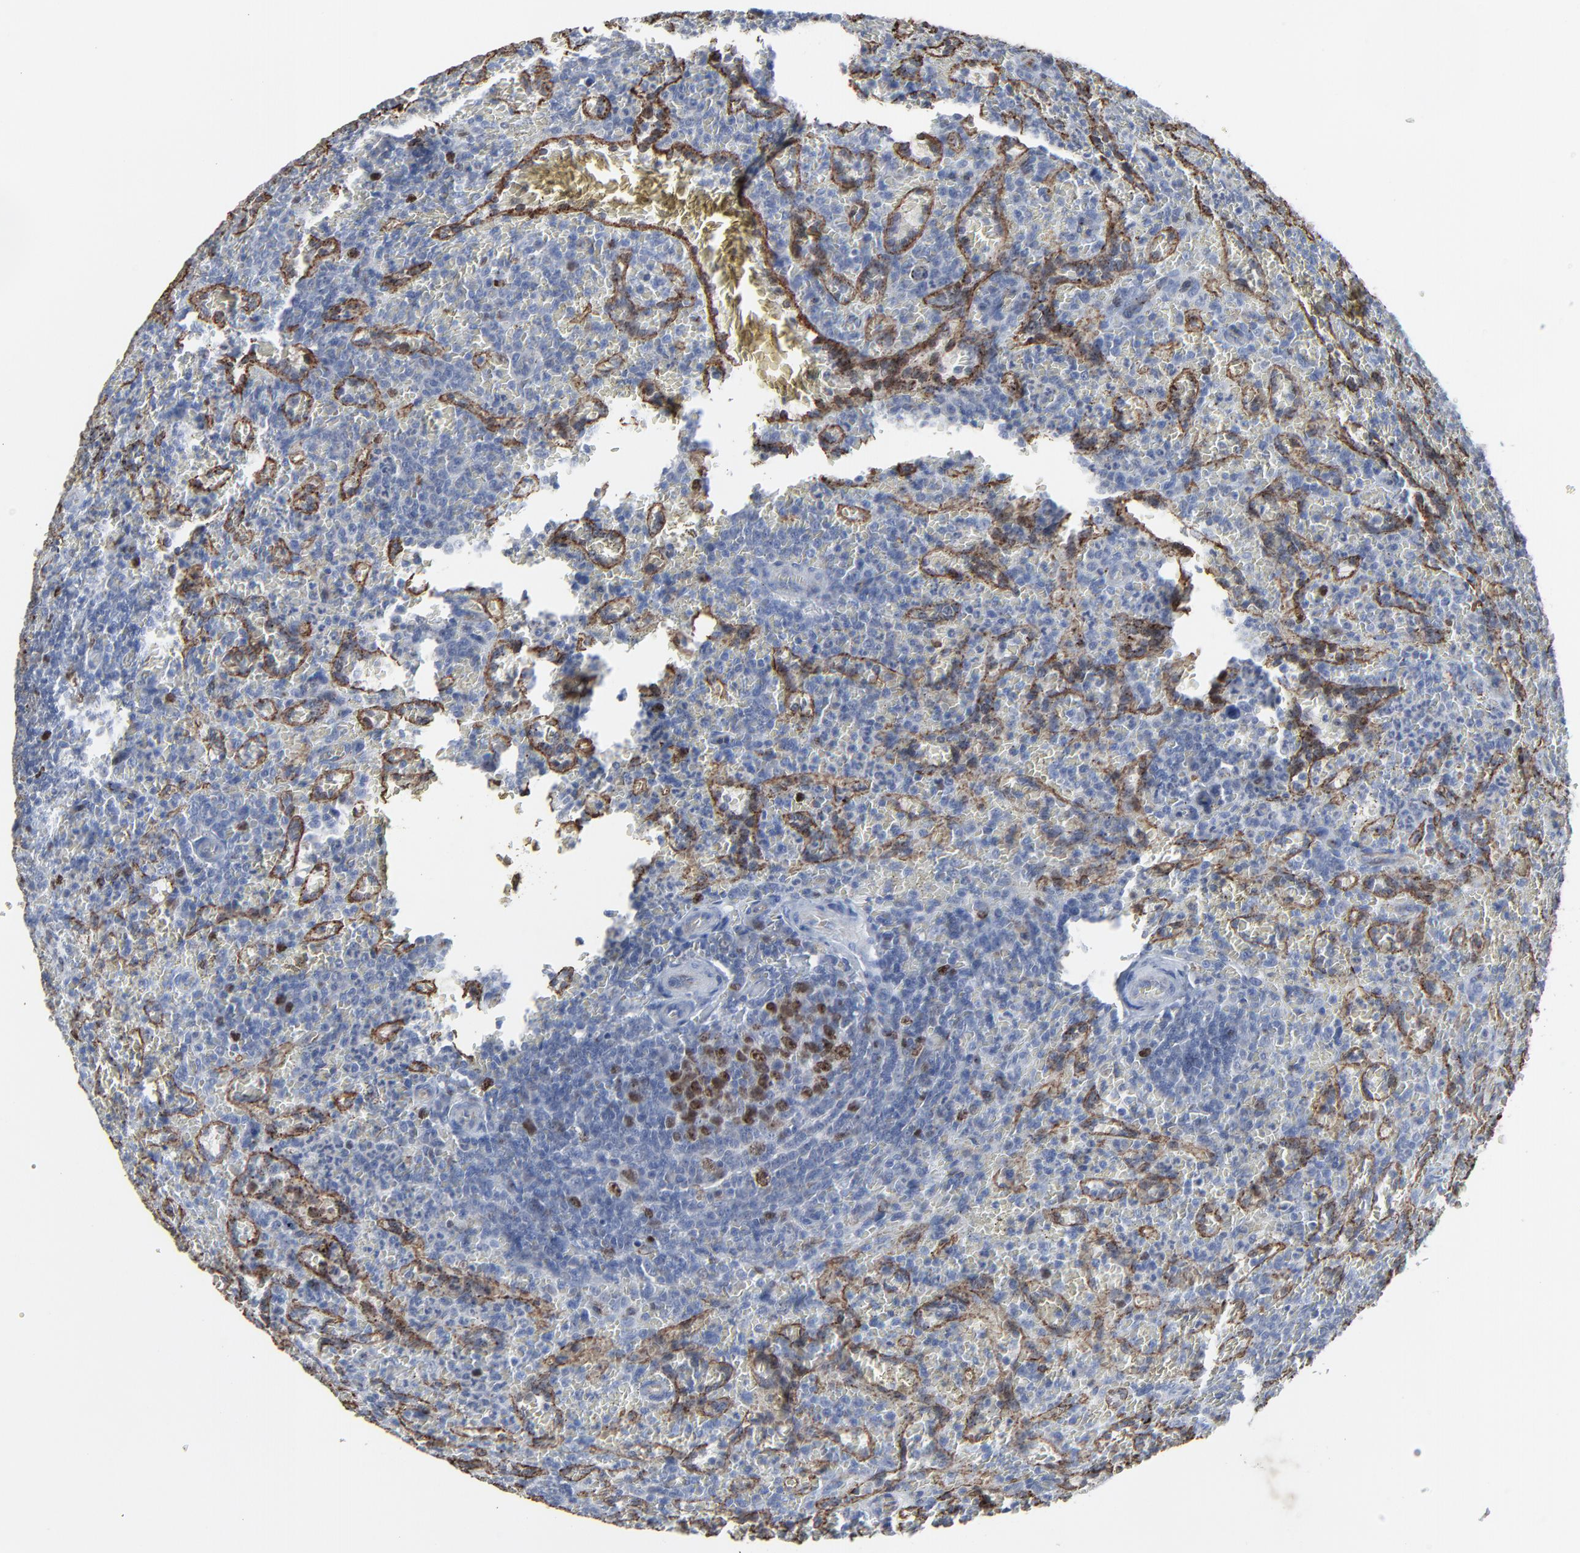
{"staining": {"intensity": "negative", "quantity": "none", "location": "none"}, "tissue": "lymphoma", "cell_type": "Tumor cells", "image_type": "cancer", "snomed": [{"axis": "morphology", "description": "Malignant lymphoma, non-Hodgkin's type, Low grade"}, {"axis": "topography", "description": "Spleen"}], "caption": "An image of human malignant lymphoma, non-Hodgkin's type (low-grade) is negative for staining in tumor cells.", "gene": "BIRC3", "patient": {"sex": "female", "age": 64}}